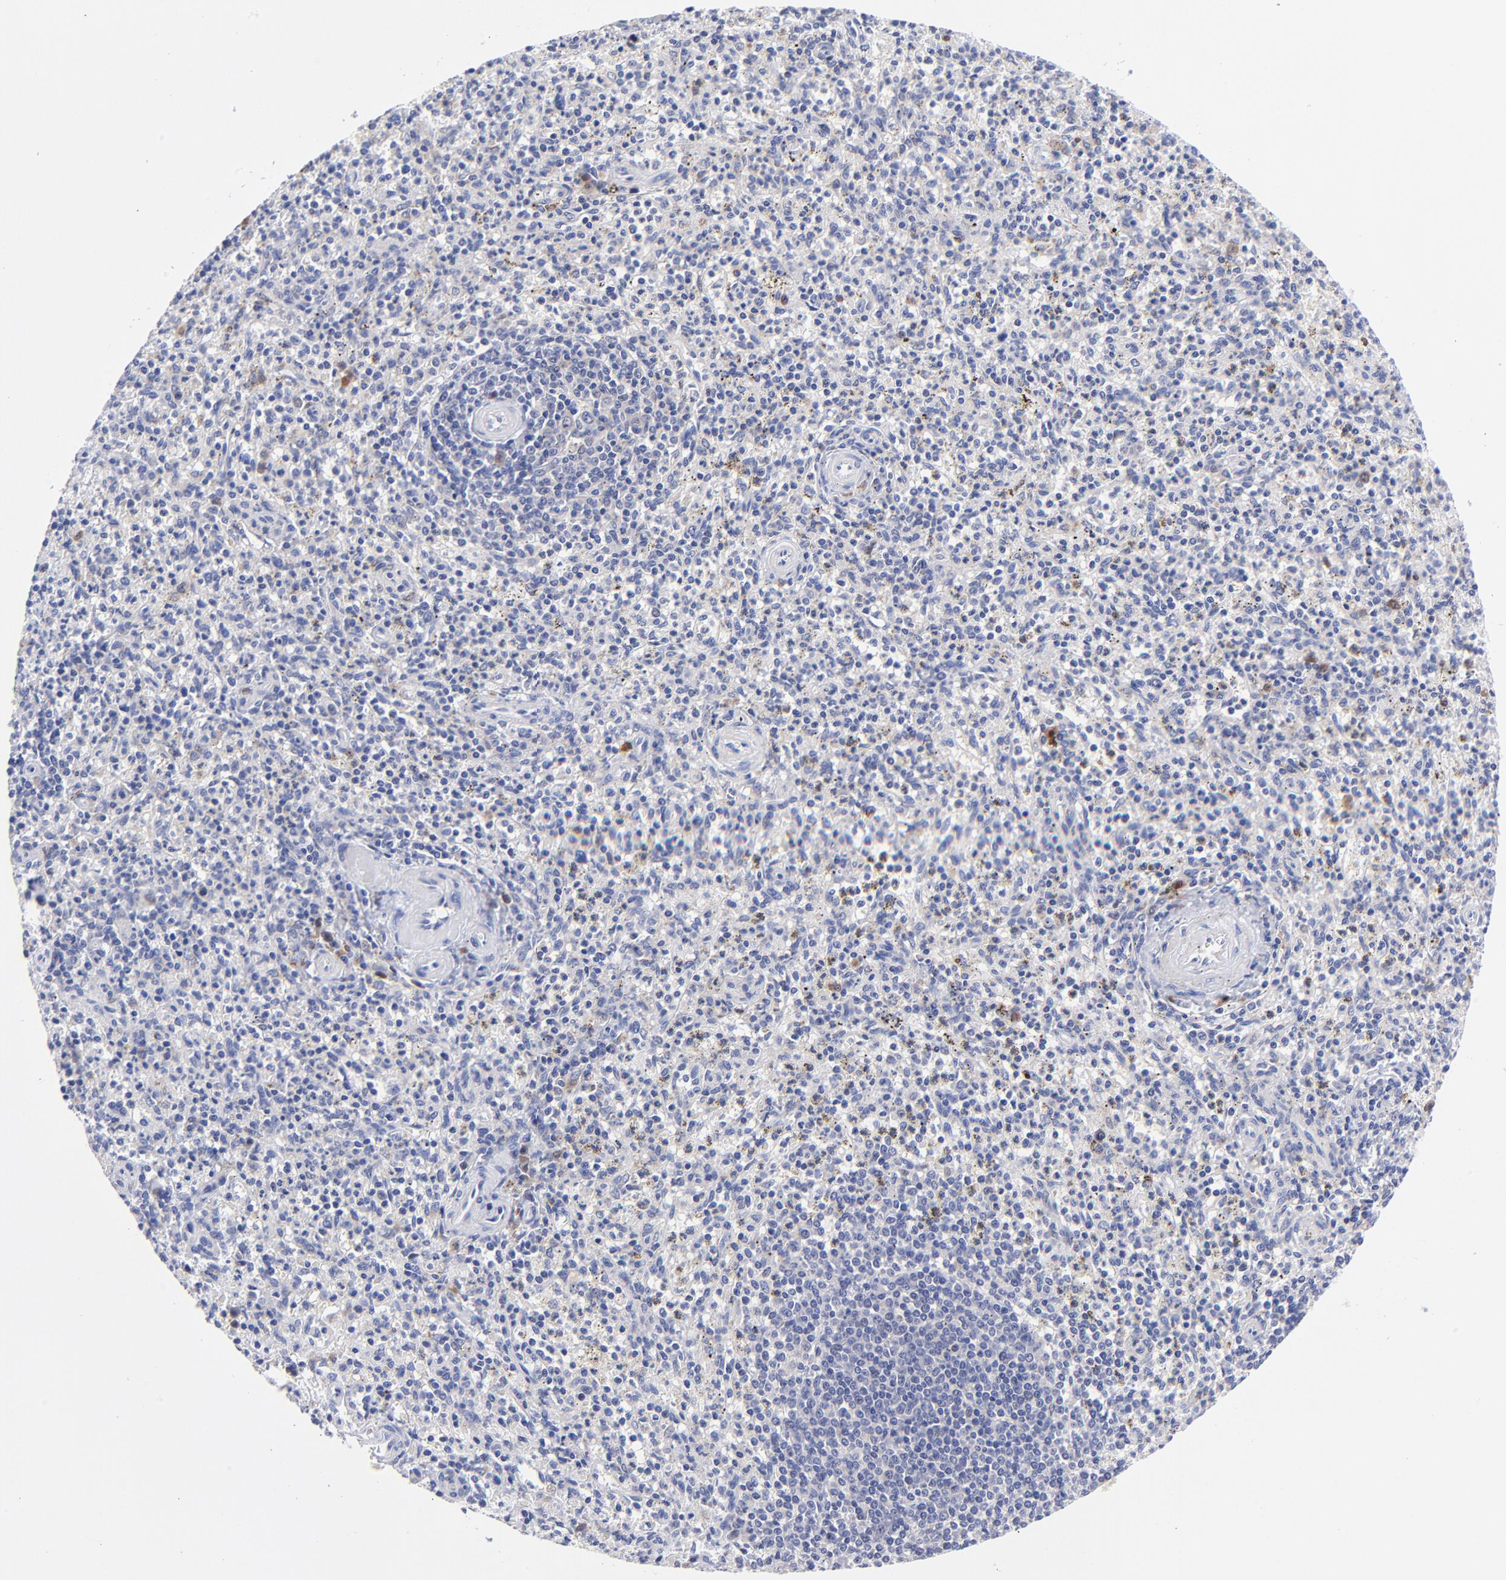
{"staining": {"intensity": "negative", "quantity": "none", "location": "none"}, "tissue": "spleen", "cell_type": "Cells in red pulp", "image_type": "normal", "snomed": [{"axis": "morphology", "description": "Normal tissue, NOS"}, {"axis": "topography", "description": "Spleen"}], "caption": "DAB (3,3'-diaminobenzidine) immunohistochemical staining of normal spleen shows no significant staining in cells in red pulp. (DAB immunohistochemistry (IHC), high magnification).", "gene": "ZNF155", "patient": {"sex": "male", "age": 72}}